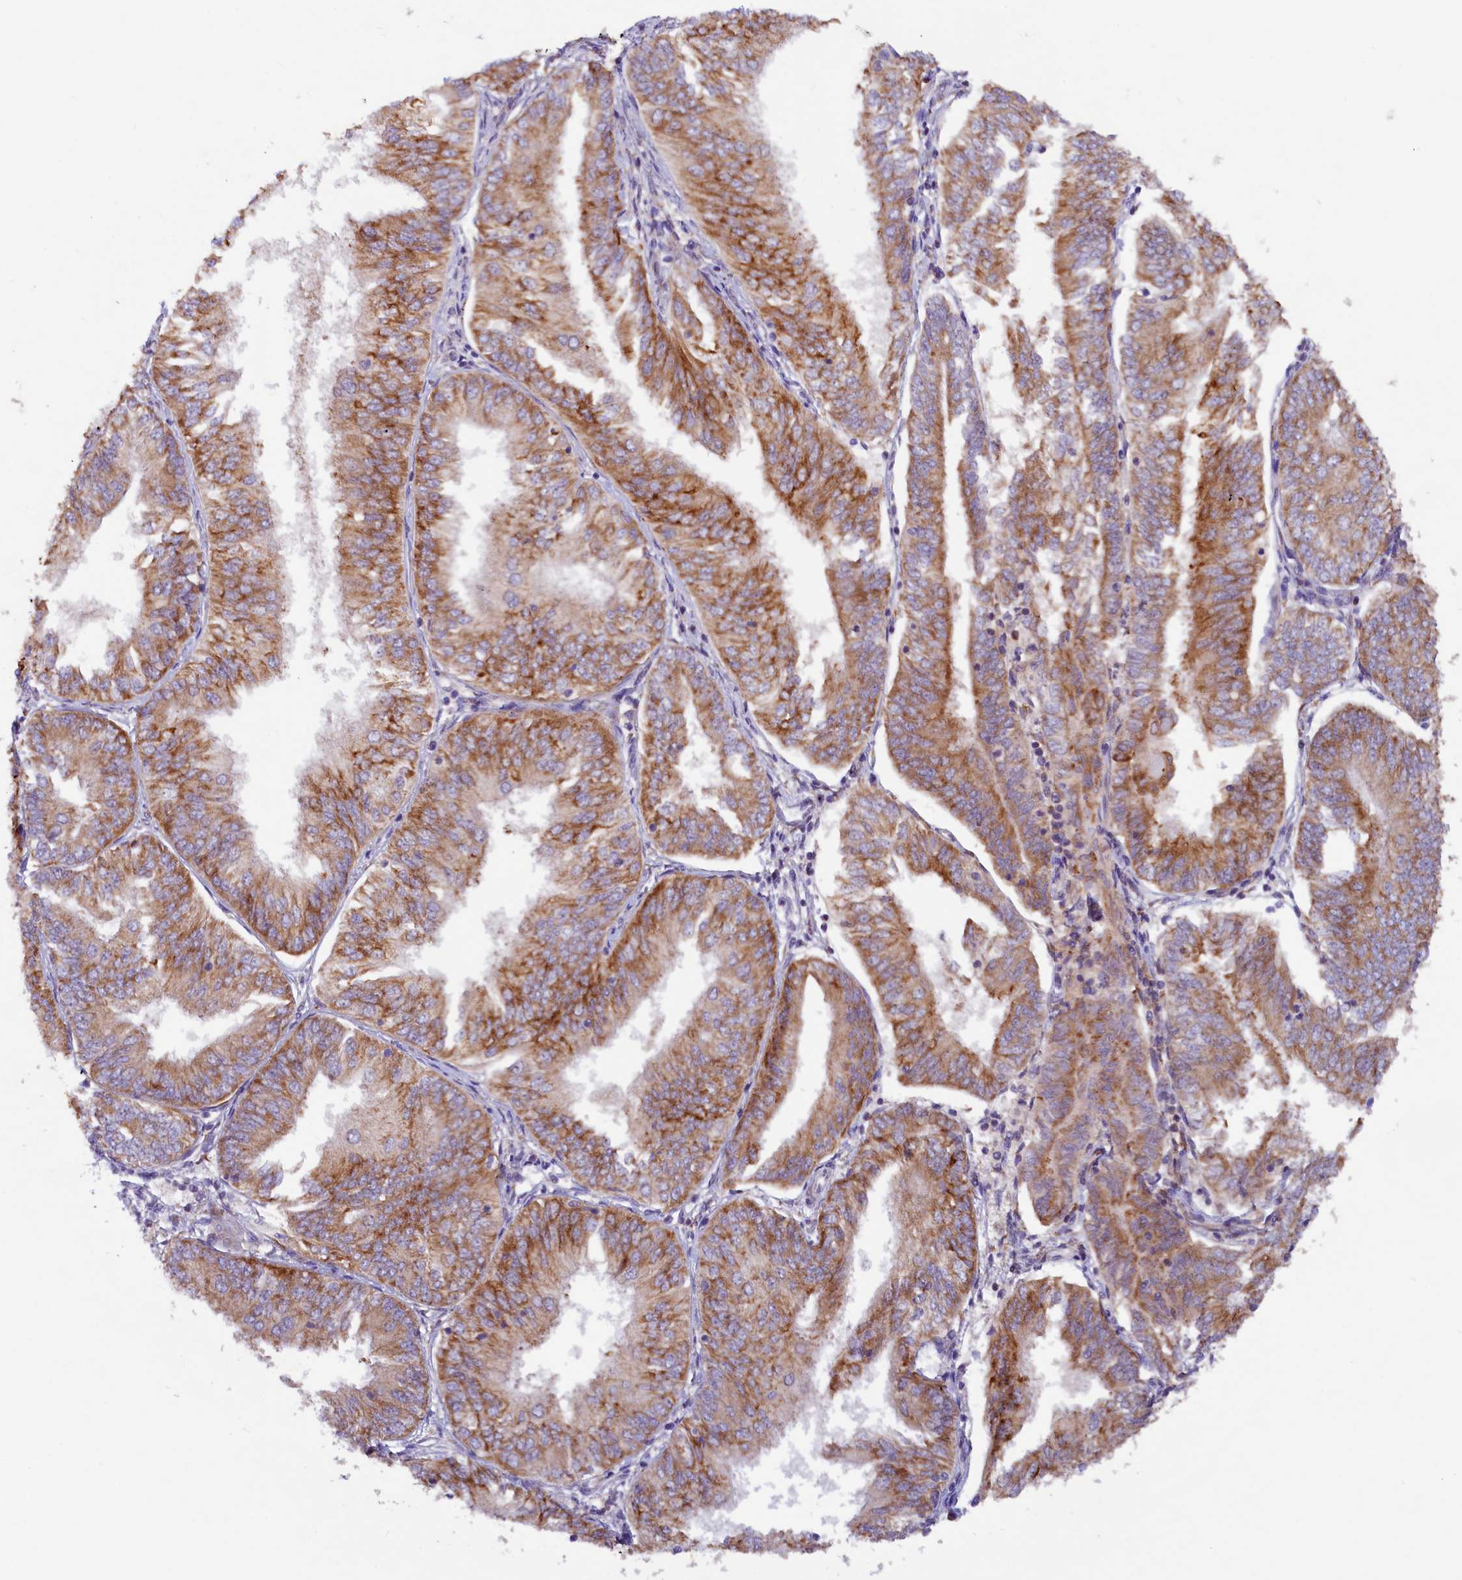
{"staining": {"intensity": "moderate", "quantity": ">75%", "location": "cytoplasmic/membranous"}, "tissue": "endometrial cancer", "cell_type": "Tumor cells", "image_type": "cancer", "snomed": [{"axis": "morphology", "description": "Adenocarcinoma, NOS"}, {"axis": "topography", "description": "Endometrium"}], "caption": "DAB (3,3'-diaminobenzidine) immunohistochemical staining of endometrial adenocarcinoma demonstrates moderate cytoplasmic/membranous protein positivity in about >75% of tumor cells. The staining was performed using DAB (3,3'-diaminobenzidine), with brown indicating positive protein expression. Nuclei are stained blue with hematoxylin.", "gene": "SSC5D", "patient": {"sex": "female", "age": 58}}